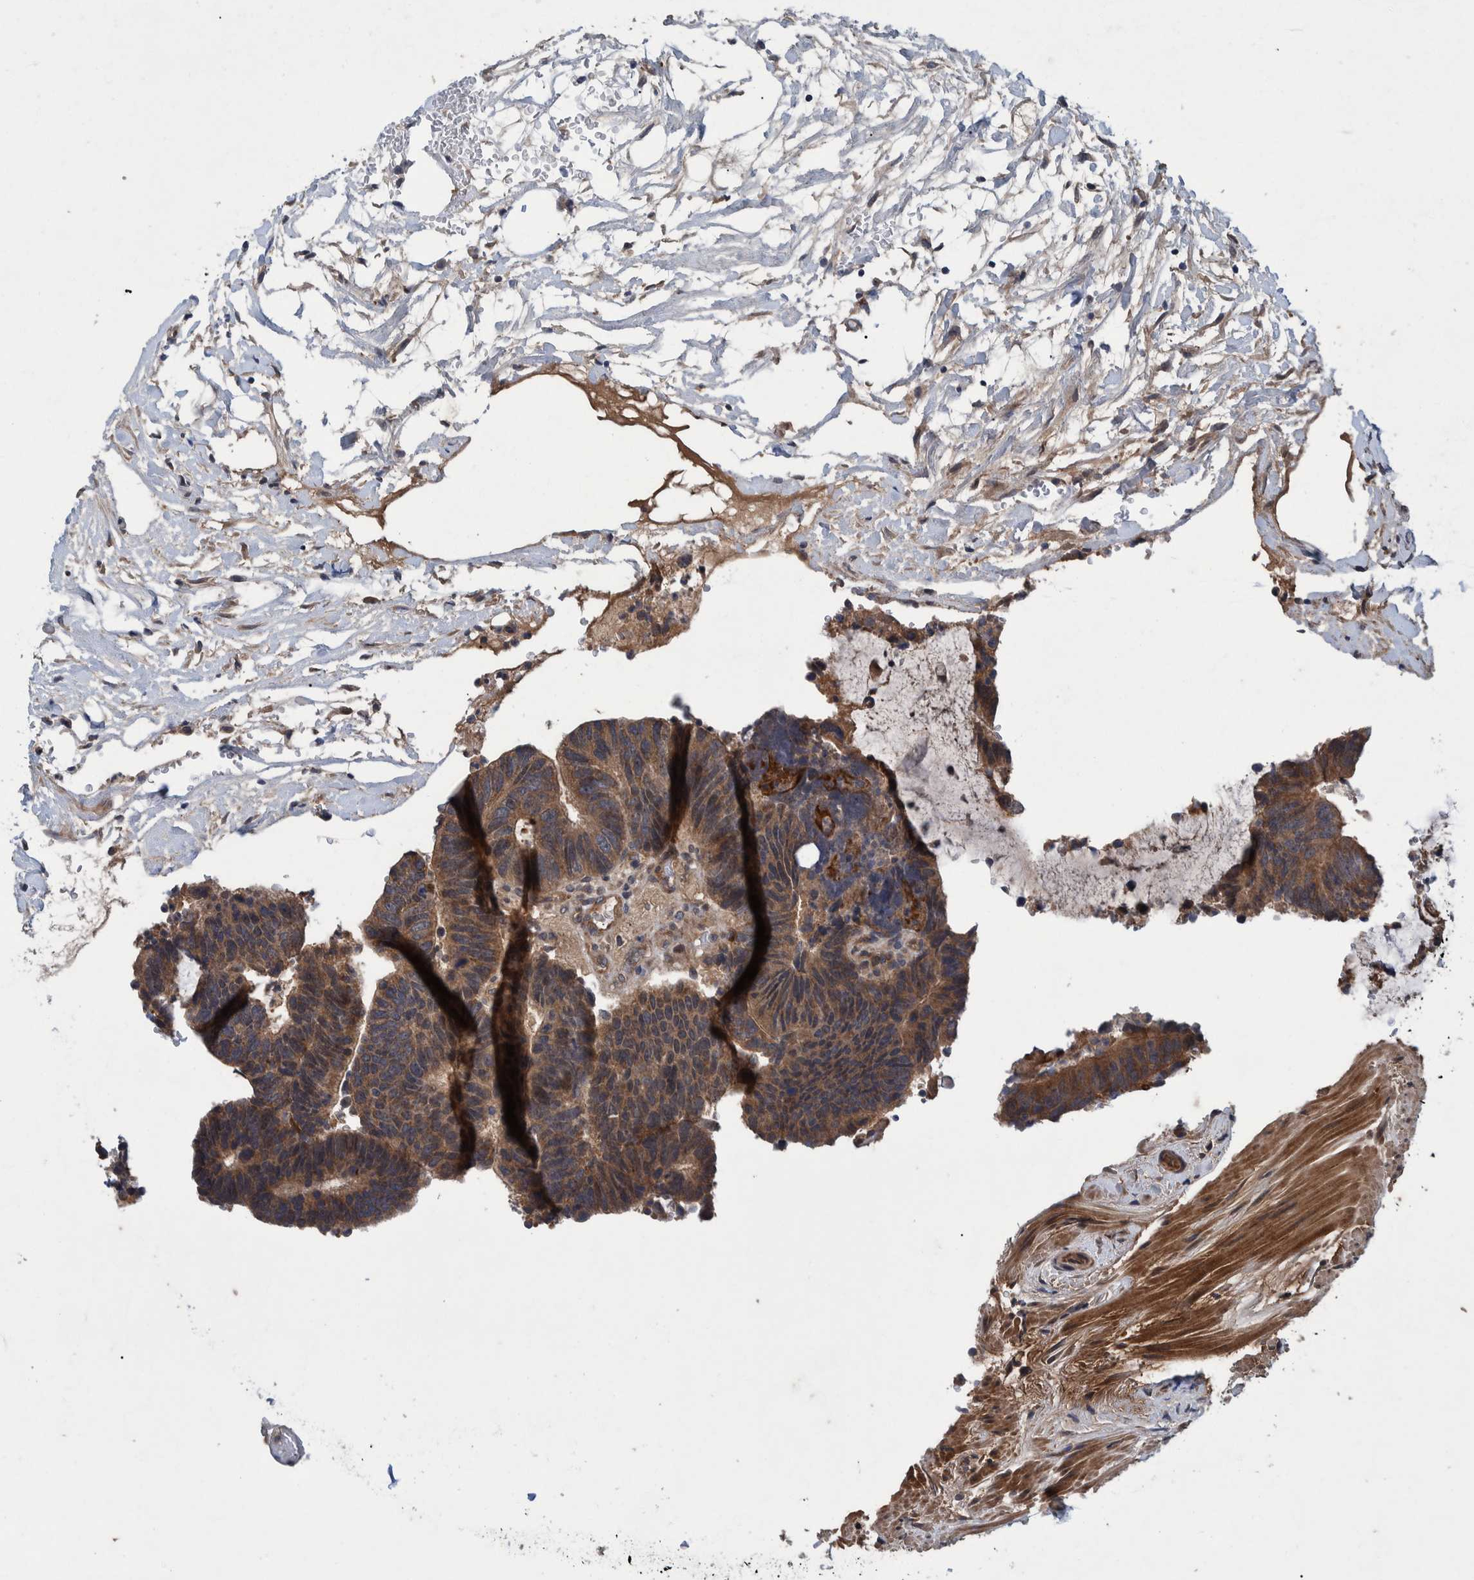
{"staining": {"intensity": "moderate", "quantity": ">75%", "location": "cytoplasmic/membranous"}, "tissue": "colorectal cancer", "cell_type": "Tumor cells", "image_type": "cancer", "snomed": [{"axis": "morphology", "description": "Adenocarcinoma, NOS"}, {"axis": "topography", "description": "Colon"}], "caption": "This histopathology image shows colorectal cancer (adenocarcinoma) stained with immunohistochemistry (IHC) to label a protein in brown. The cytoplasmic/membranous of tumor cells show moderate positivity for the protein. Nuclei are counter-stained blue.", "gene": "ITIH3", "patient": {"sex": "male", "age": 56}}